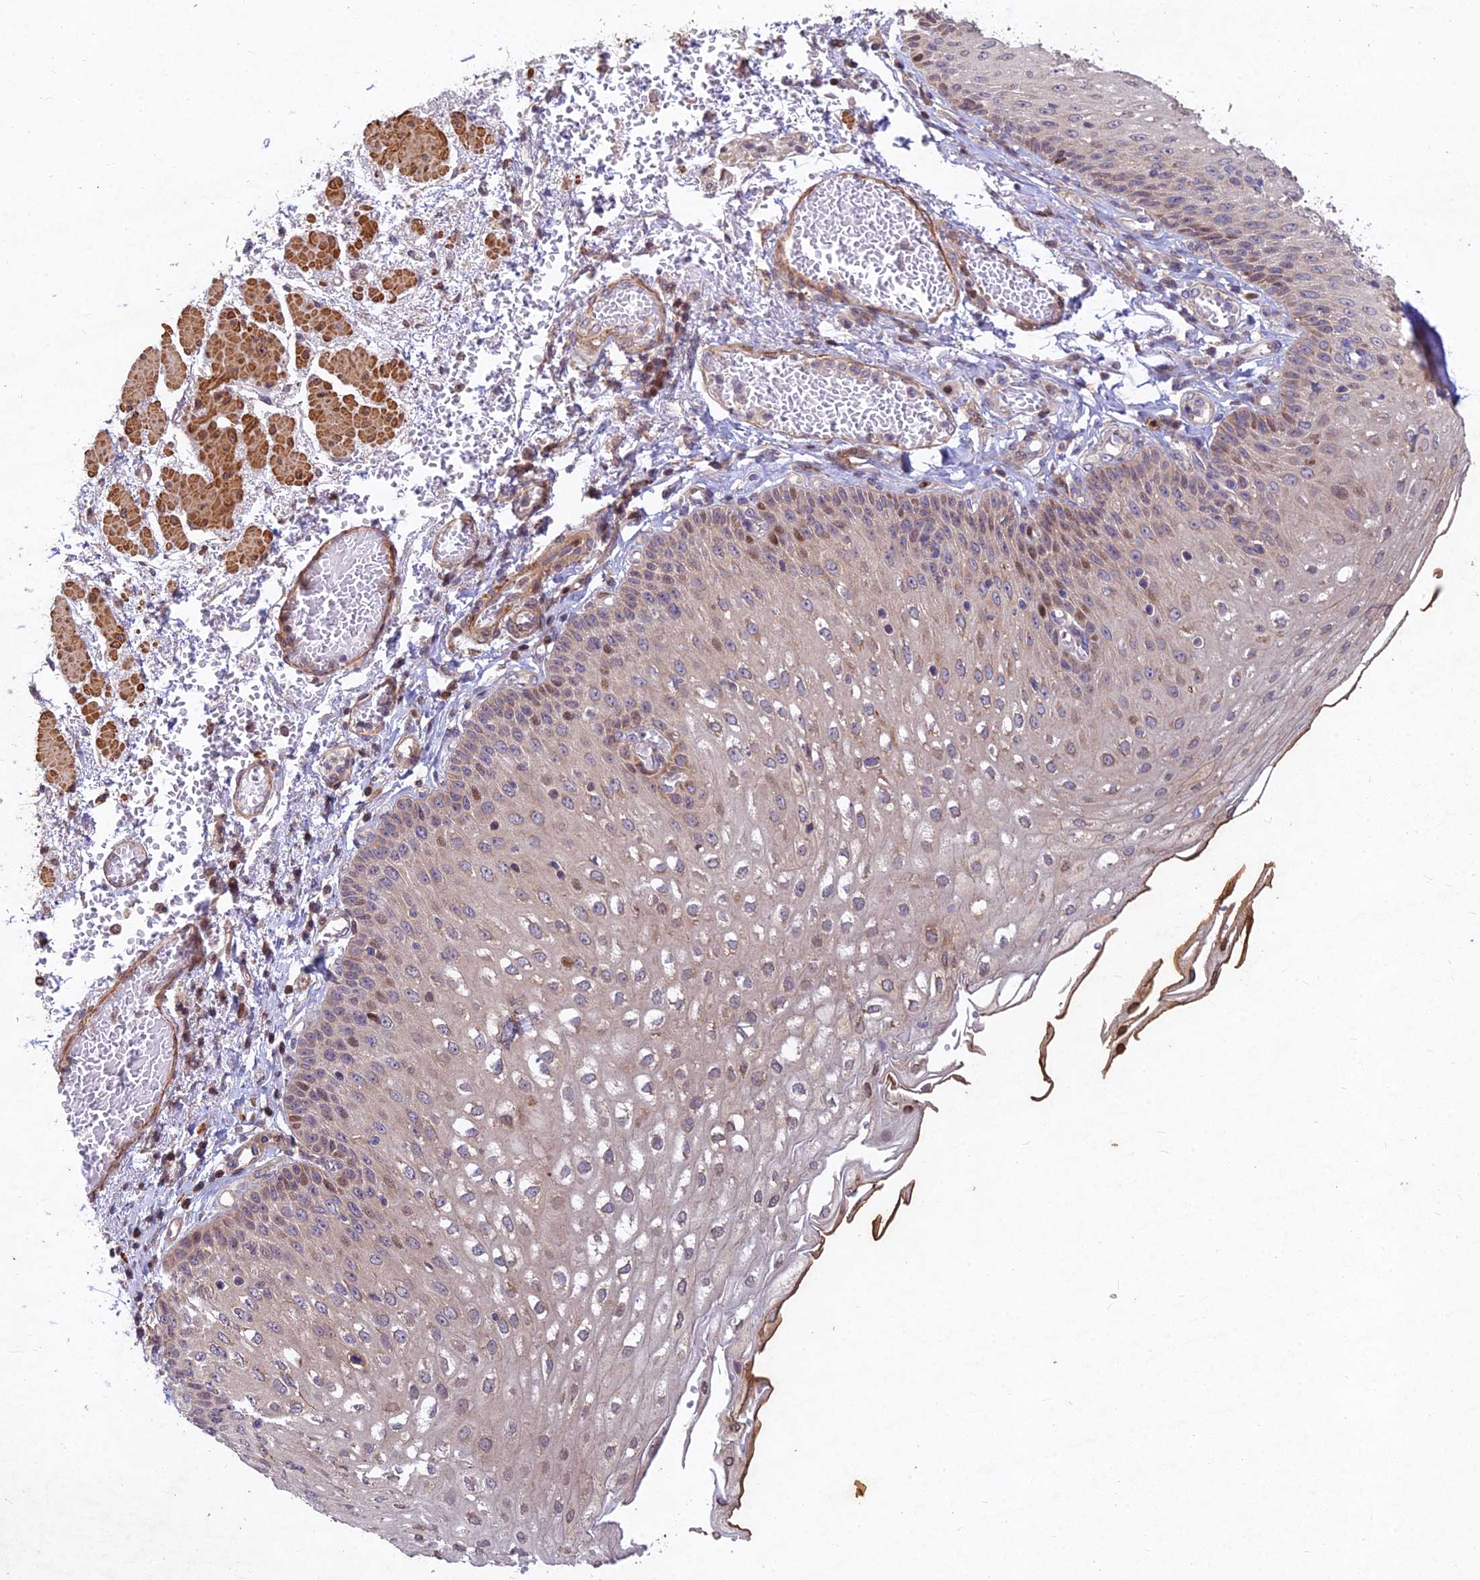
{"staining": {"intensity": "moderate", "quantity": "<25%", "location": "nuclear"}, "tissue": "esophagus", "cell_type": "Squamous epithelial cells", "image_type": "normal", "snomed": [{"axis": "morphology", "description": "Normal tissue, NOS"}, {"axis": "topography", "description": "Esophagus"}], "caption": "Human esophagus stained for a protein (brown) displays moderate nuclear positive expression in approximately <25% of squamous epithelial cells.", "gene": "RELCH", "patient": {"sex": "male", "age": 81}}